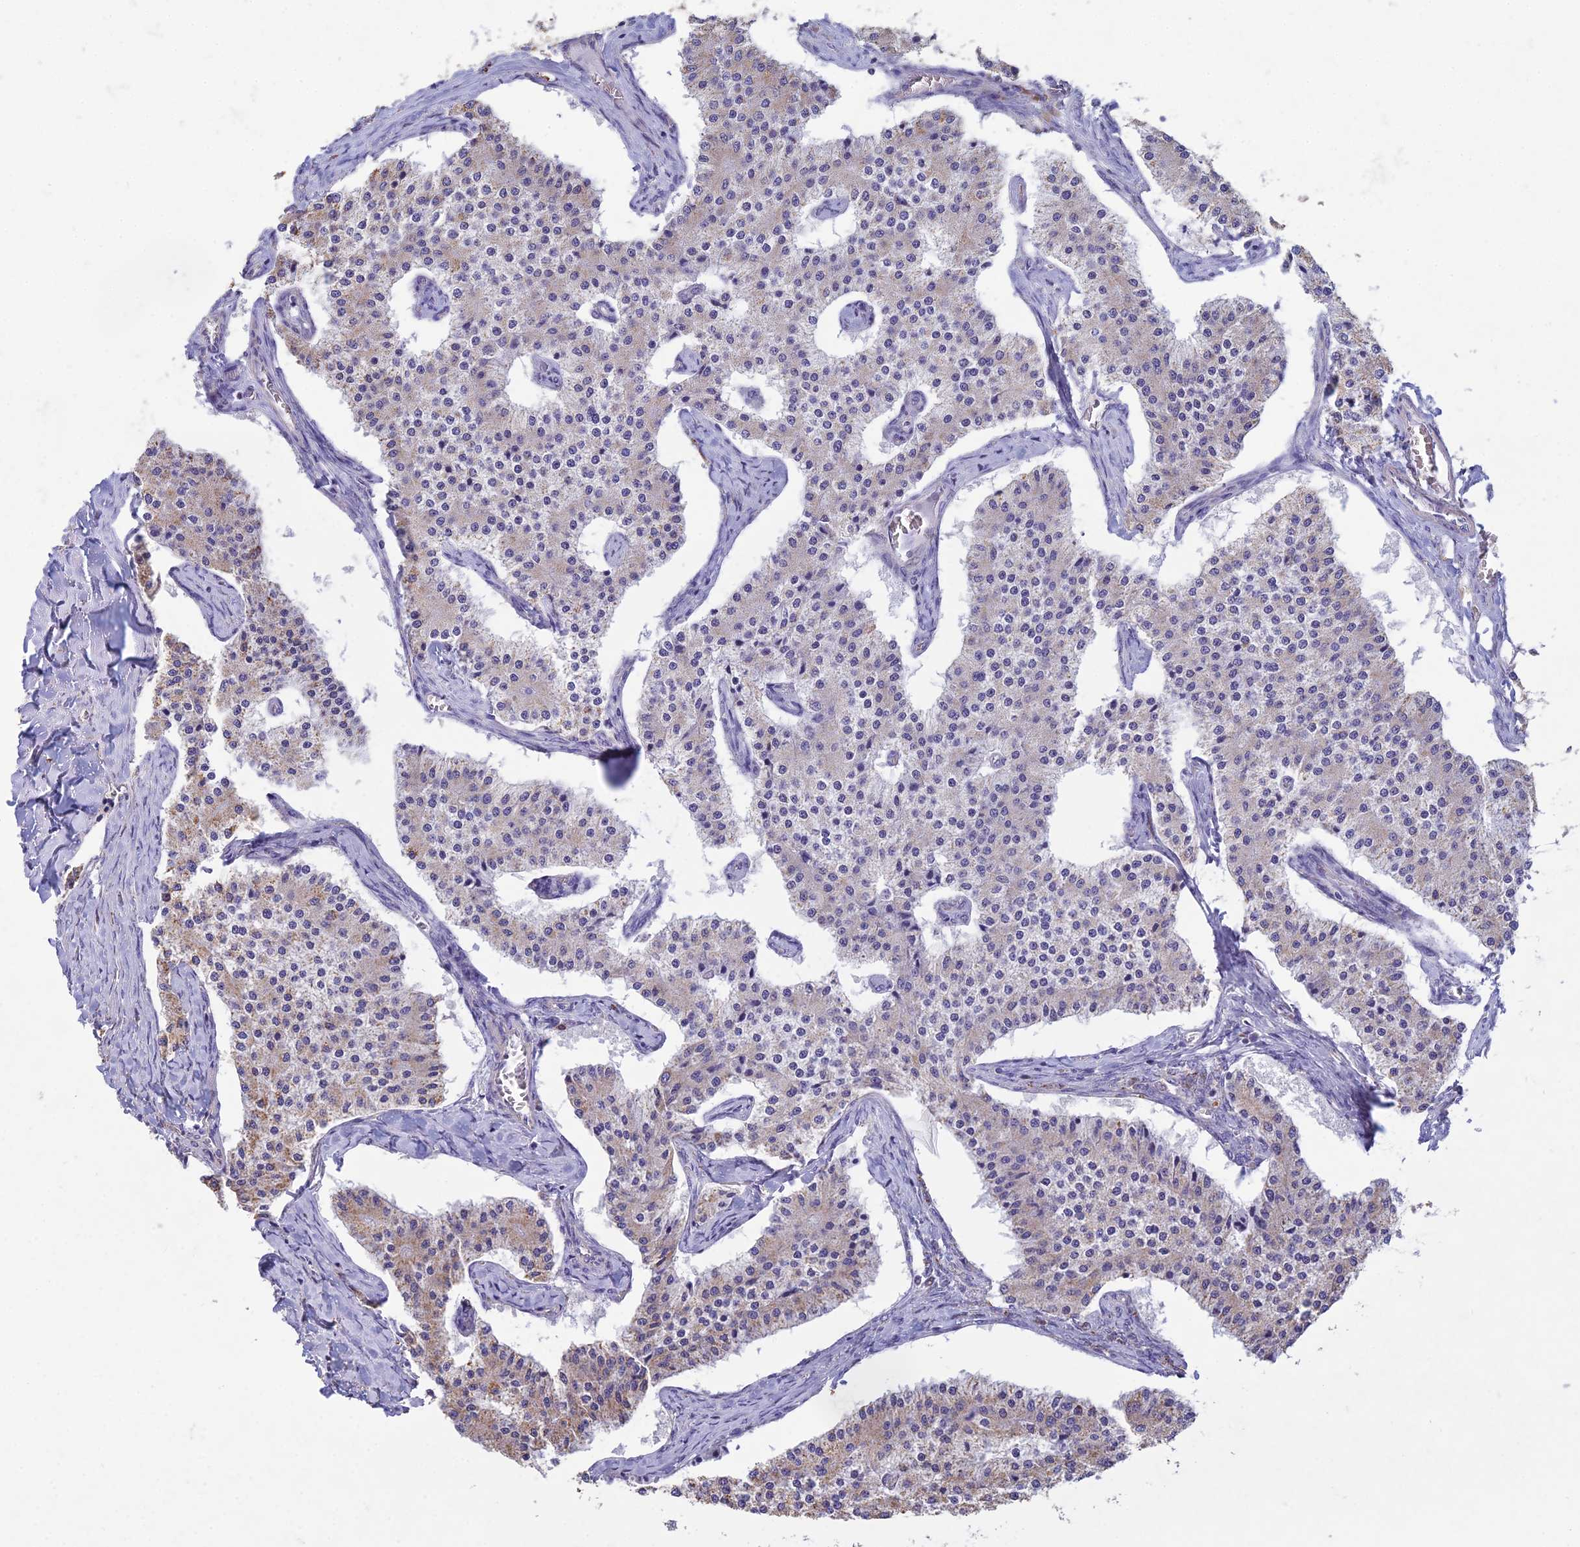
{"staining": {"intensity": "moderate", "quantity": "<25%", "location": "cytoplasmic/membranous"}, "tissue": "carcinoid", "cell_type": "Tumor cells", "image_type": "cancer", "snomed": [{"axis": "morphology", "description": "Carcinoid, malignant, NOS"}, {"axis": "topography", "description": "Colon"}], "caption": "Immunohistochemical staining of human carcinoid (malignant) exhibits low levels of moderate cytoplasmic/membranous protein expression in approximately <25% of tumor cells.", "gene": "OR2W3", "patient": {"sex": "female", "age": 52}}